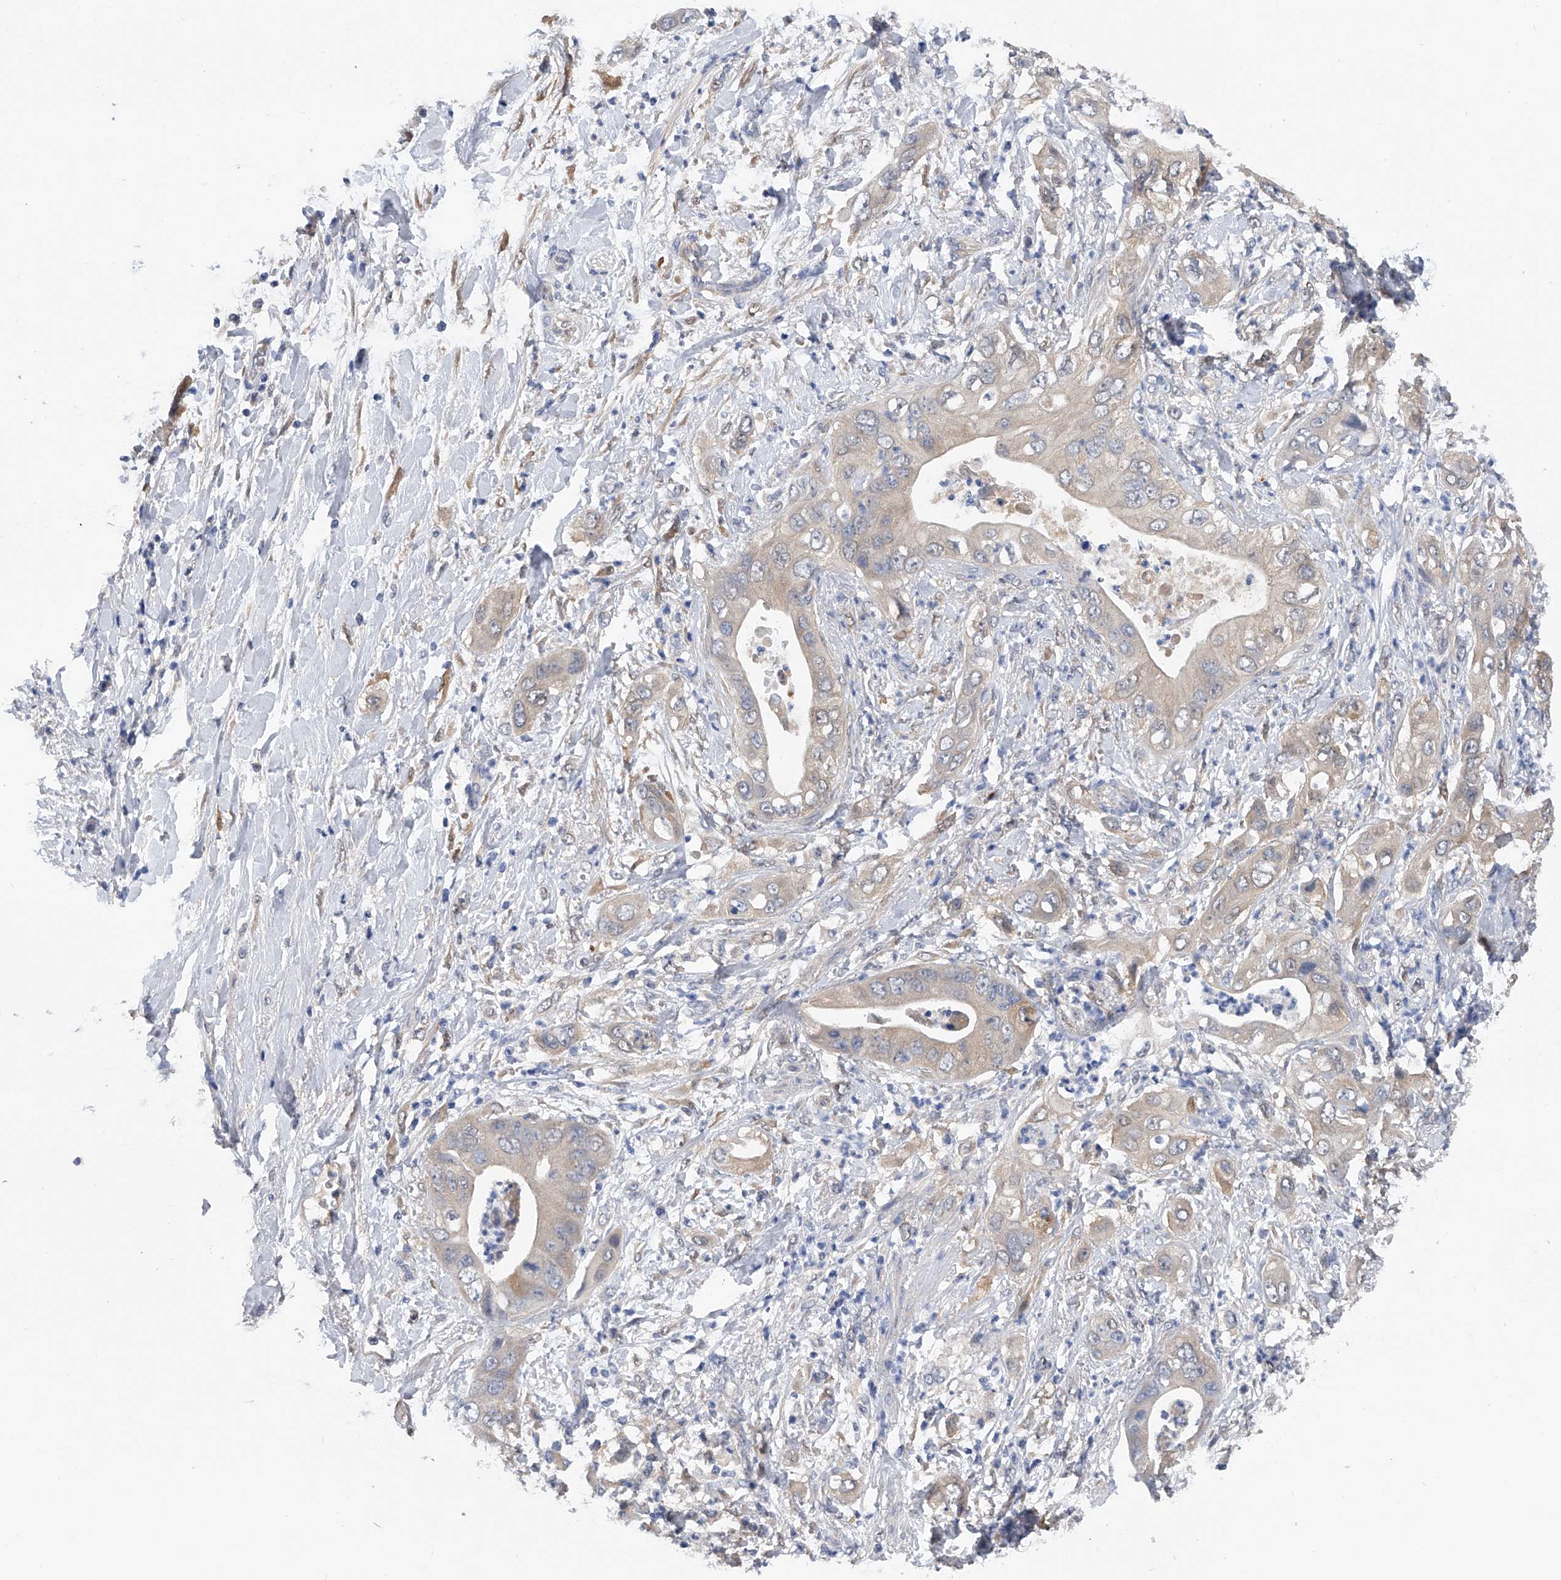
{"staining": {"intensity": "weak", "quantity": "<25%", "location": "cytoplasmic/membranous"}, "tissue": "pancreatic cancer", "cell_type": "Tumor cells", "image_type": "cancer", "snomed": [{"axis": "morphology", "description": "Adenocarcinoma, NOS"}, {"axis": "topography", "description": "Pancreas"}], "caption": "High power microscopy micrograph of an IHC micrograph of pancreatic cancer (adenocarcinoma), revealing no significant positivity in tumor cells.", "gene": "PGM3", "patient": {"sex": "female", "age": 78}}